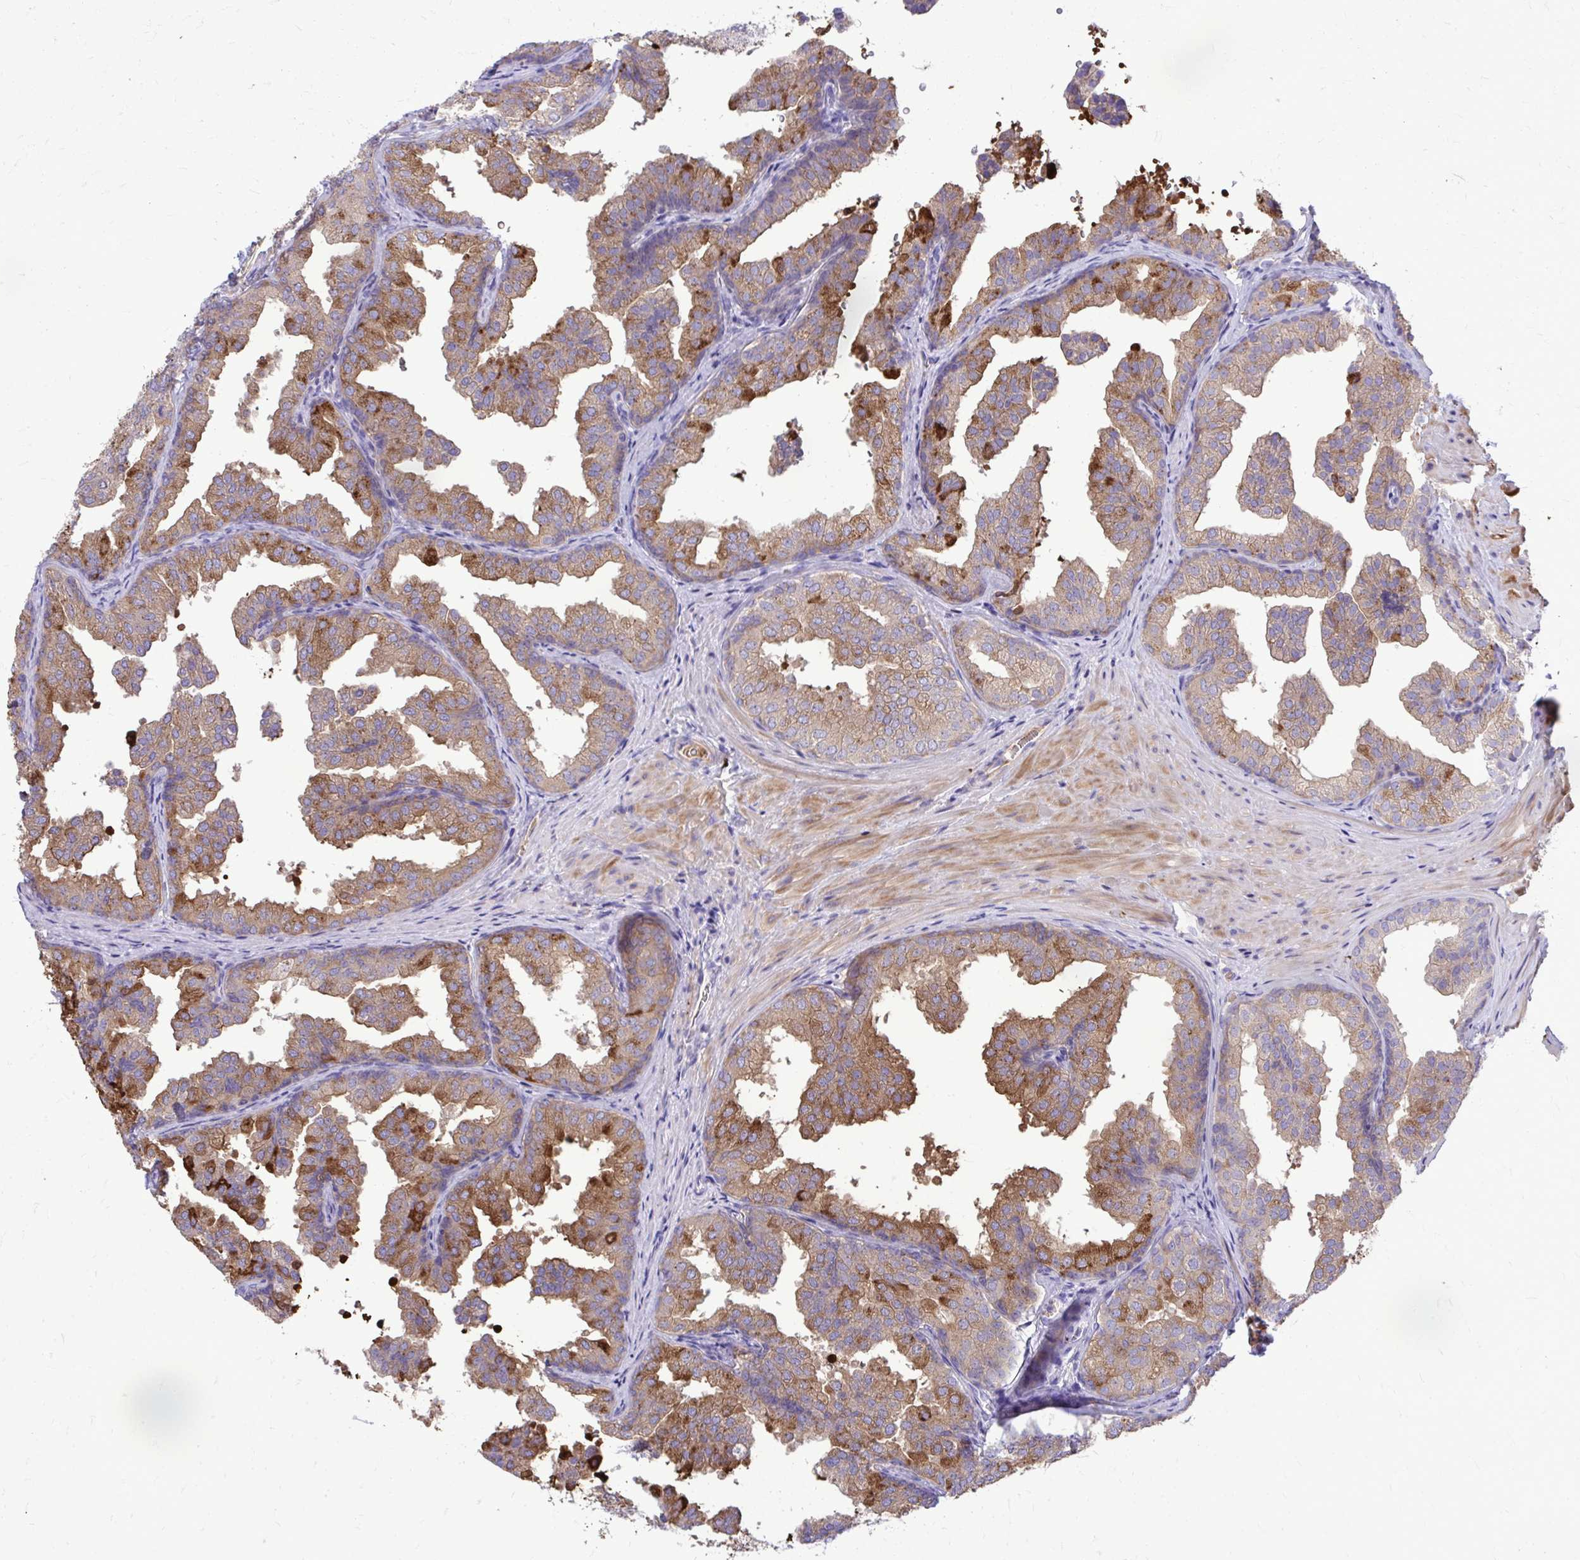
{"staining": {"intensity": "strong", "quantity": "25%-75%", "location": "cytoplasmic/membranous"}, "tissue": "prostate", "cell_type": "Glandular cells", "image_type": "normal", "snomed": [{"axis": "morphology", "description": "Normal tissue, NOS"}, {"axis": "topography", "description": "Prostate"}], "caption": "About 25%-75% of glandular cells in benign prostate demonstrate strong cytoplasmic/membranous protein expression as visualized by brown immunohistochemical staining.", "gene": "TP53I11", "patient": {"sex": "male", "age": 37}}